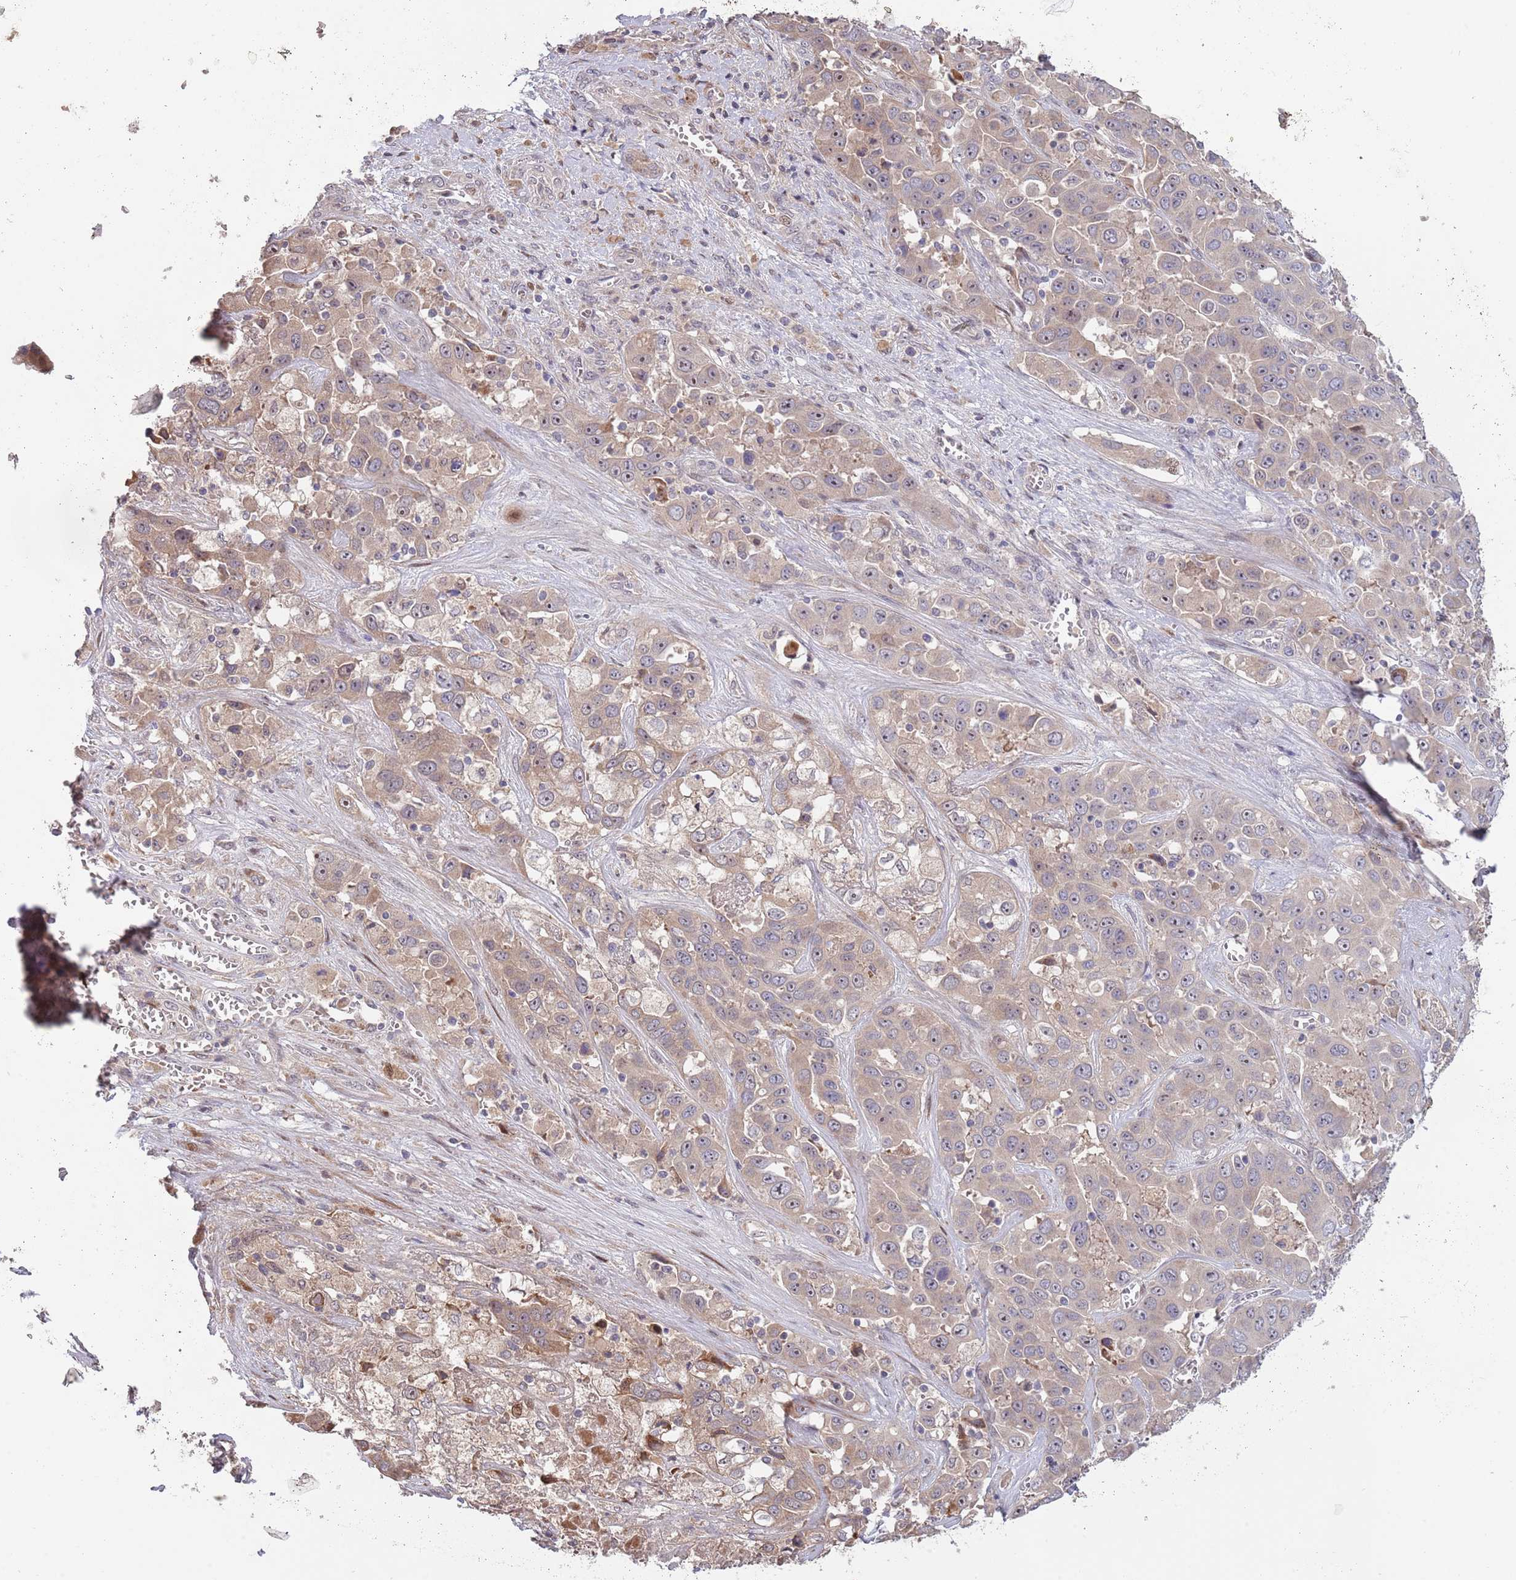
{"staining": {"intensity": "weak", "quantity": "25%-75%", "location": "cytoplasmic/membranous,nuclear"}, "tissue": "liver cancer", "cell_type": "Tumor cells", "image_type": "cancer", "snomed": [{"axis": "morphology", "description": "Cholangiocarcinoma"}, {"axis": "topography", "description": "Liver"}], "caption": "Liver cholangiocarcinoma was stained to show a protein in brown. There is low levels of weak cytoplasmic/membranous and nuclear expression in about 25%-75% of tumor cells. The staining is performed using DAB (3,3'-diaminobenzidine) brown chromogen to label protein expression. The nuclei are counter-stained blue using hematoxylin.", "gene": "SYNDIG1L", "patient": {"sex": "female", "age": 52}}